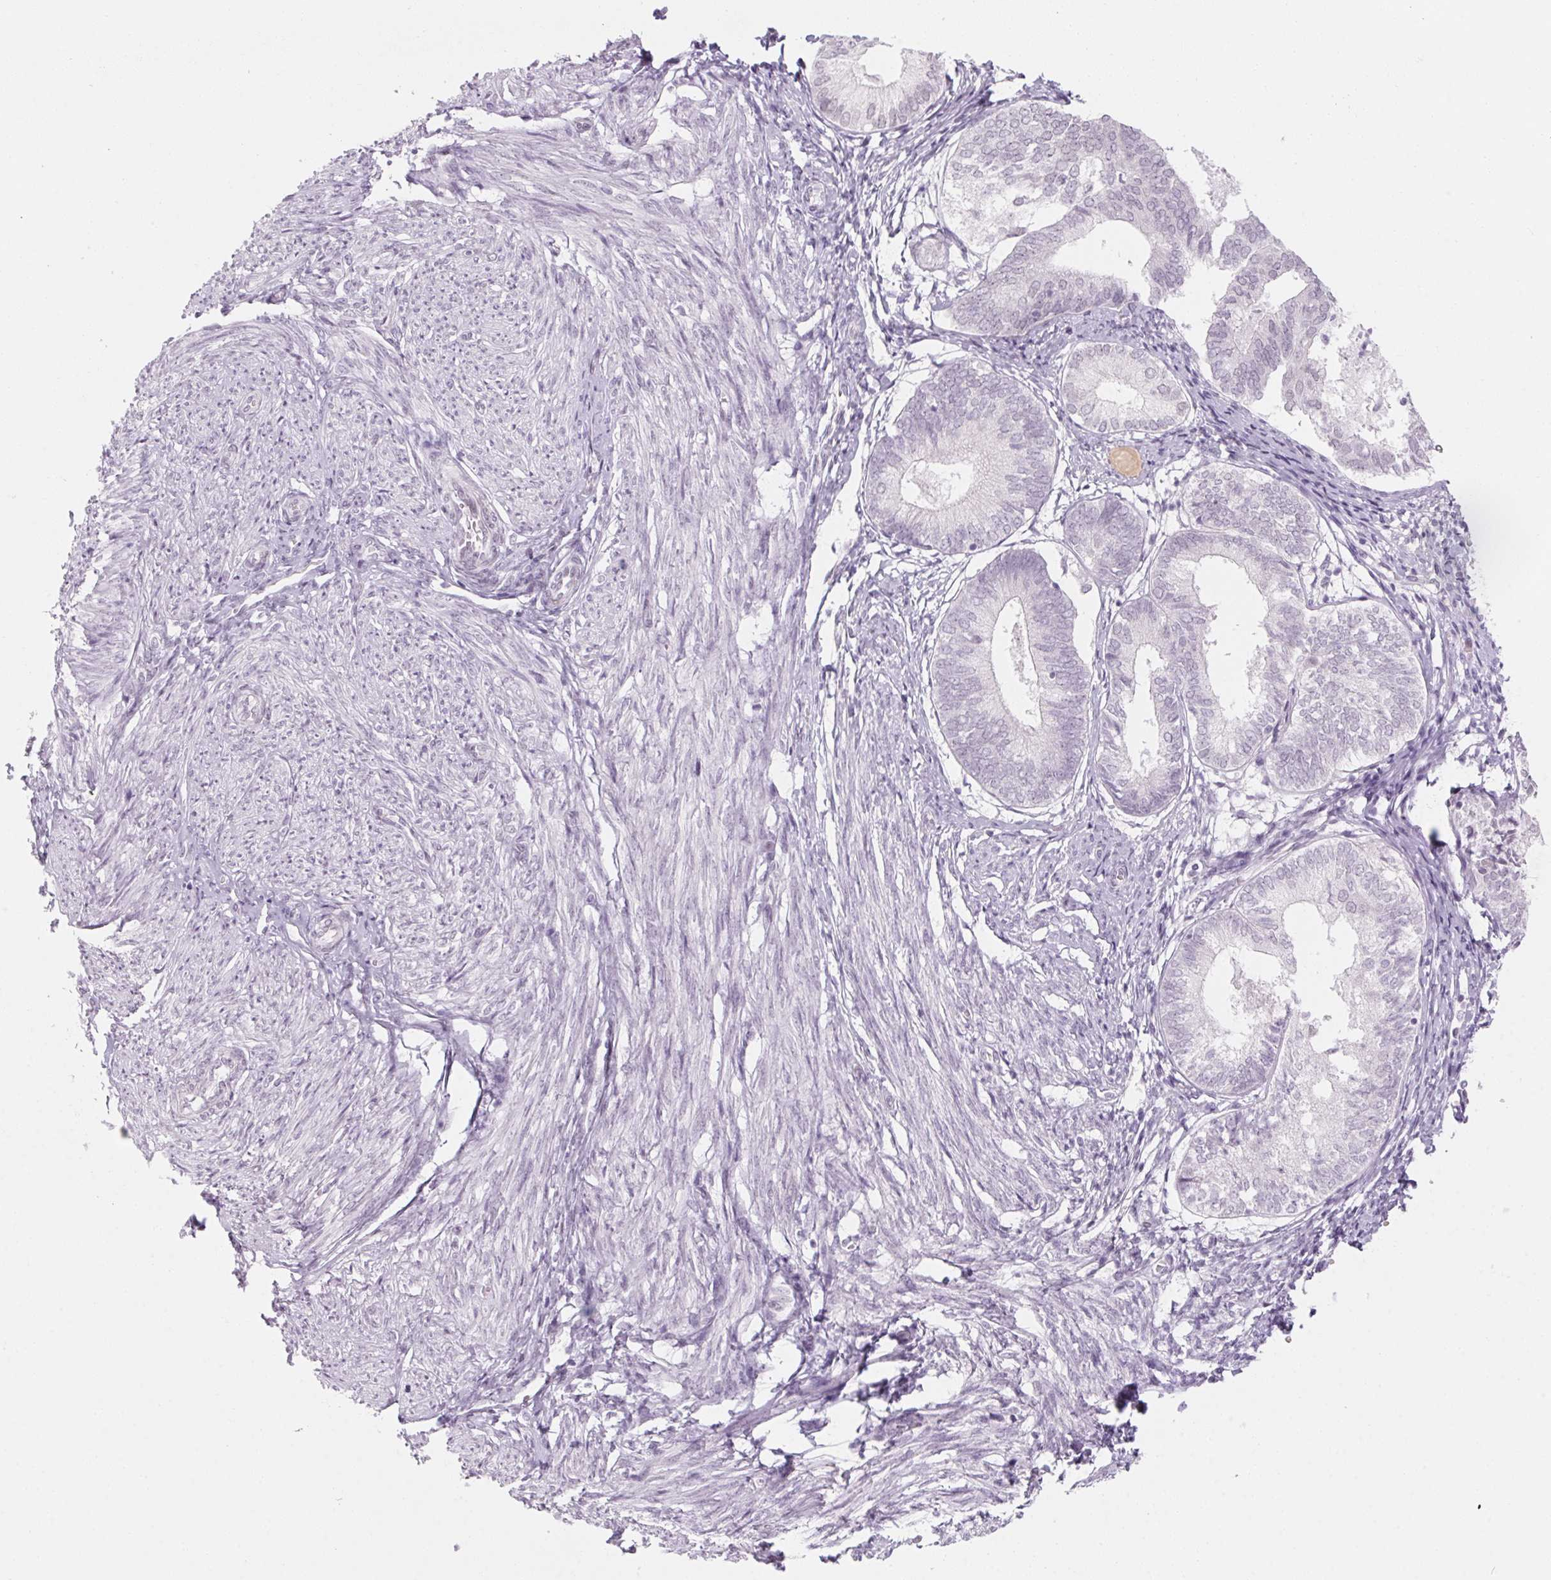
{"staining": {"intensity": "negative", "quantity": "none", "location": "none"}, "tissue": "endometrium", "cell_type": "Cells in endometrial stroma", "image_type": "normal", "snomed": [{"axis": "morphology", "description": "Normal tissue, NOS"}, {"axis": "topography", "description": "Endometrium"}], "caption": "Benign endometrium was stained to show a protein in brown. There is no significant expression in cells in endometrial stroma. Nuclei are stained in blue.", "gene": "KCNQ2", "patient": {"sex": "female", "age": 50}}